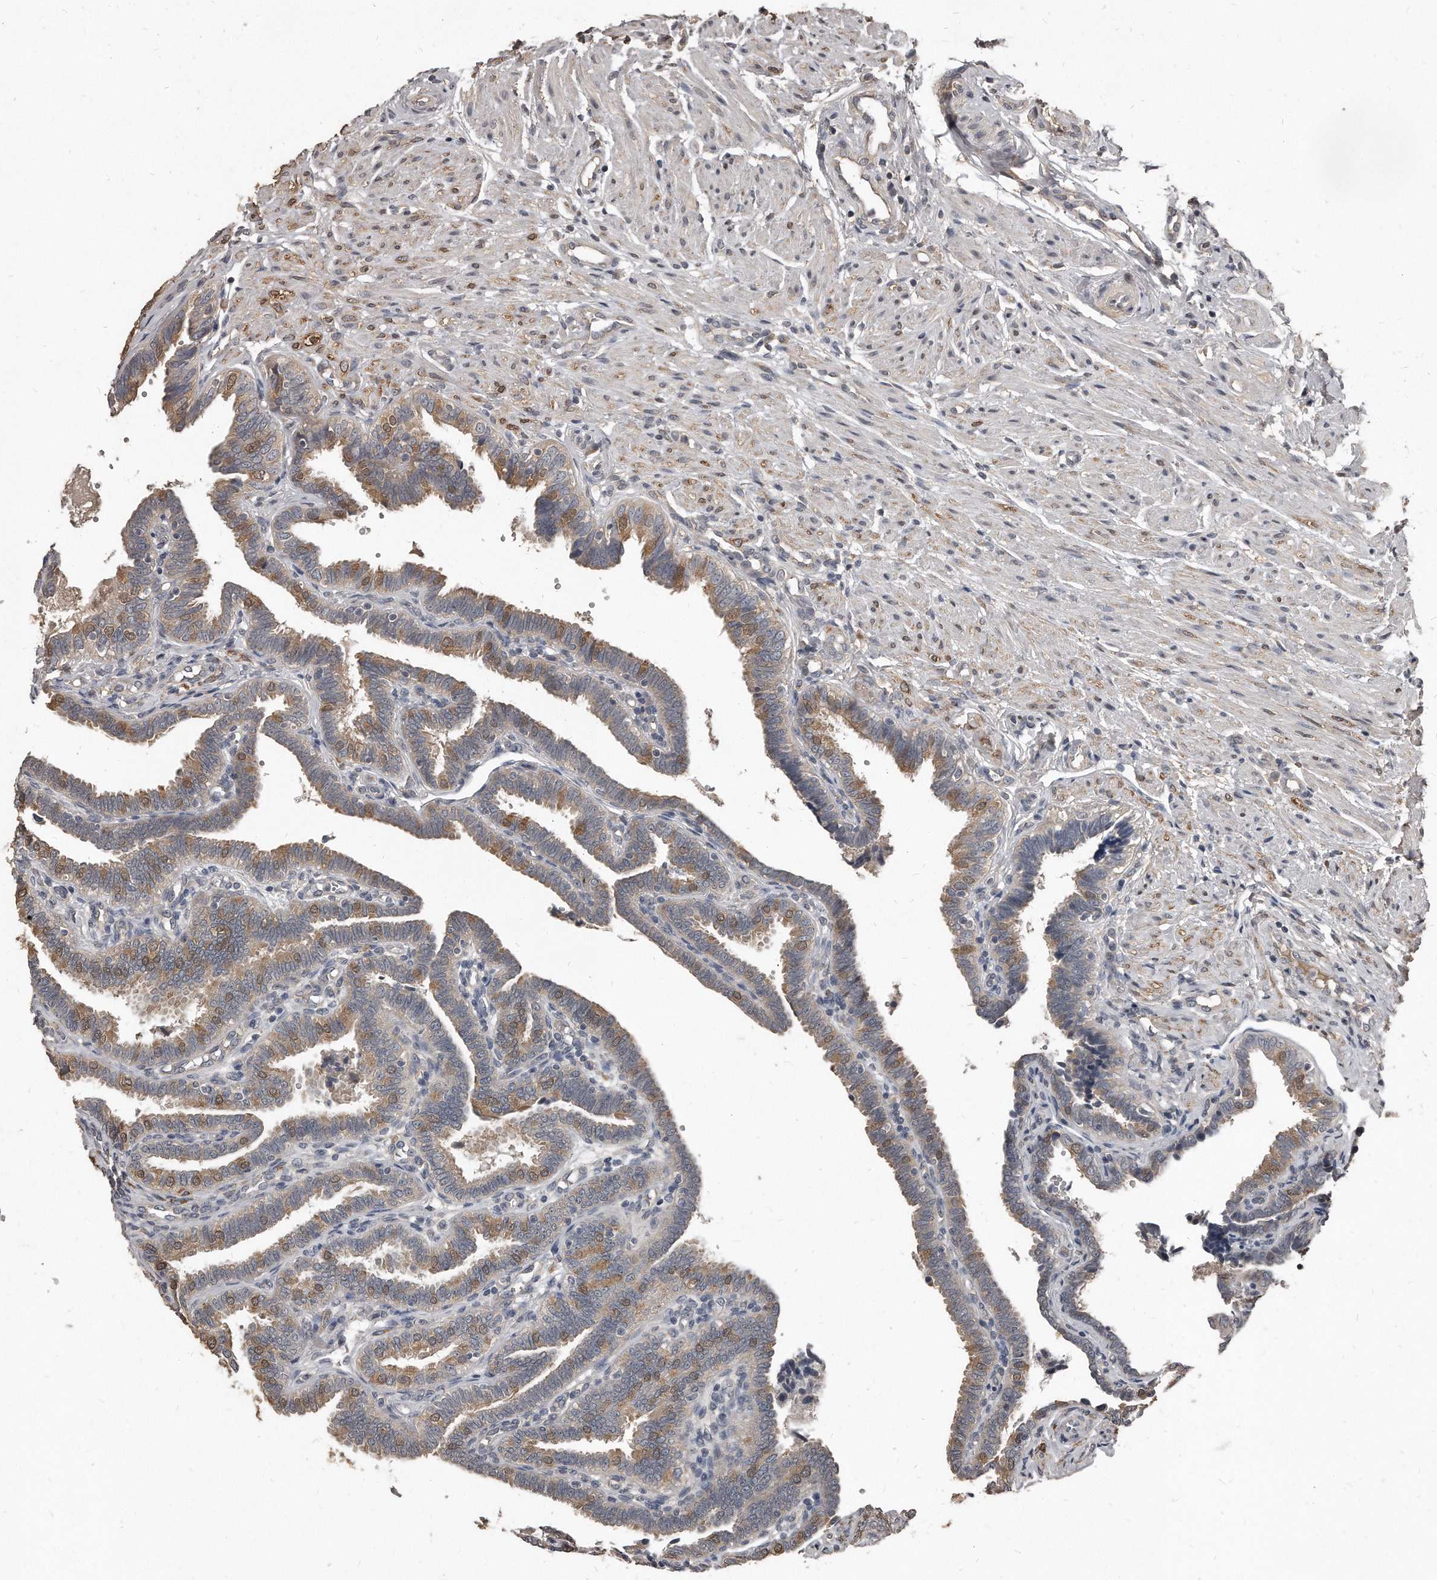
{"staining": {"intensity": "moderate", "quantity": "25%-75%", "location": "cytoplasmic/membranous"}, "tissue": "fallopian tube", "cell_type": "Glandular cells", "image_type": "normal", "snomed": [{"axis": "morphology", "description": "Normal tissue, NOS"}, {"axis": "topography", "description": "Fallopian tube"}], "caption": "Glandular cells reveal medium levels of moderate cytoplasmic/membranous positivity in about 25%-75% of cells in benign human fallopian tube.", "gene": "GRB10", "patient": {"sex": "female", "age": 39}}